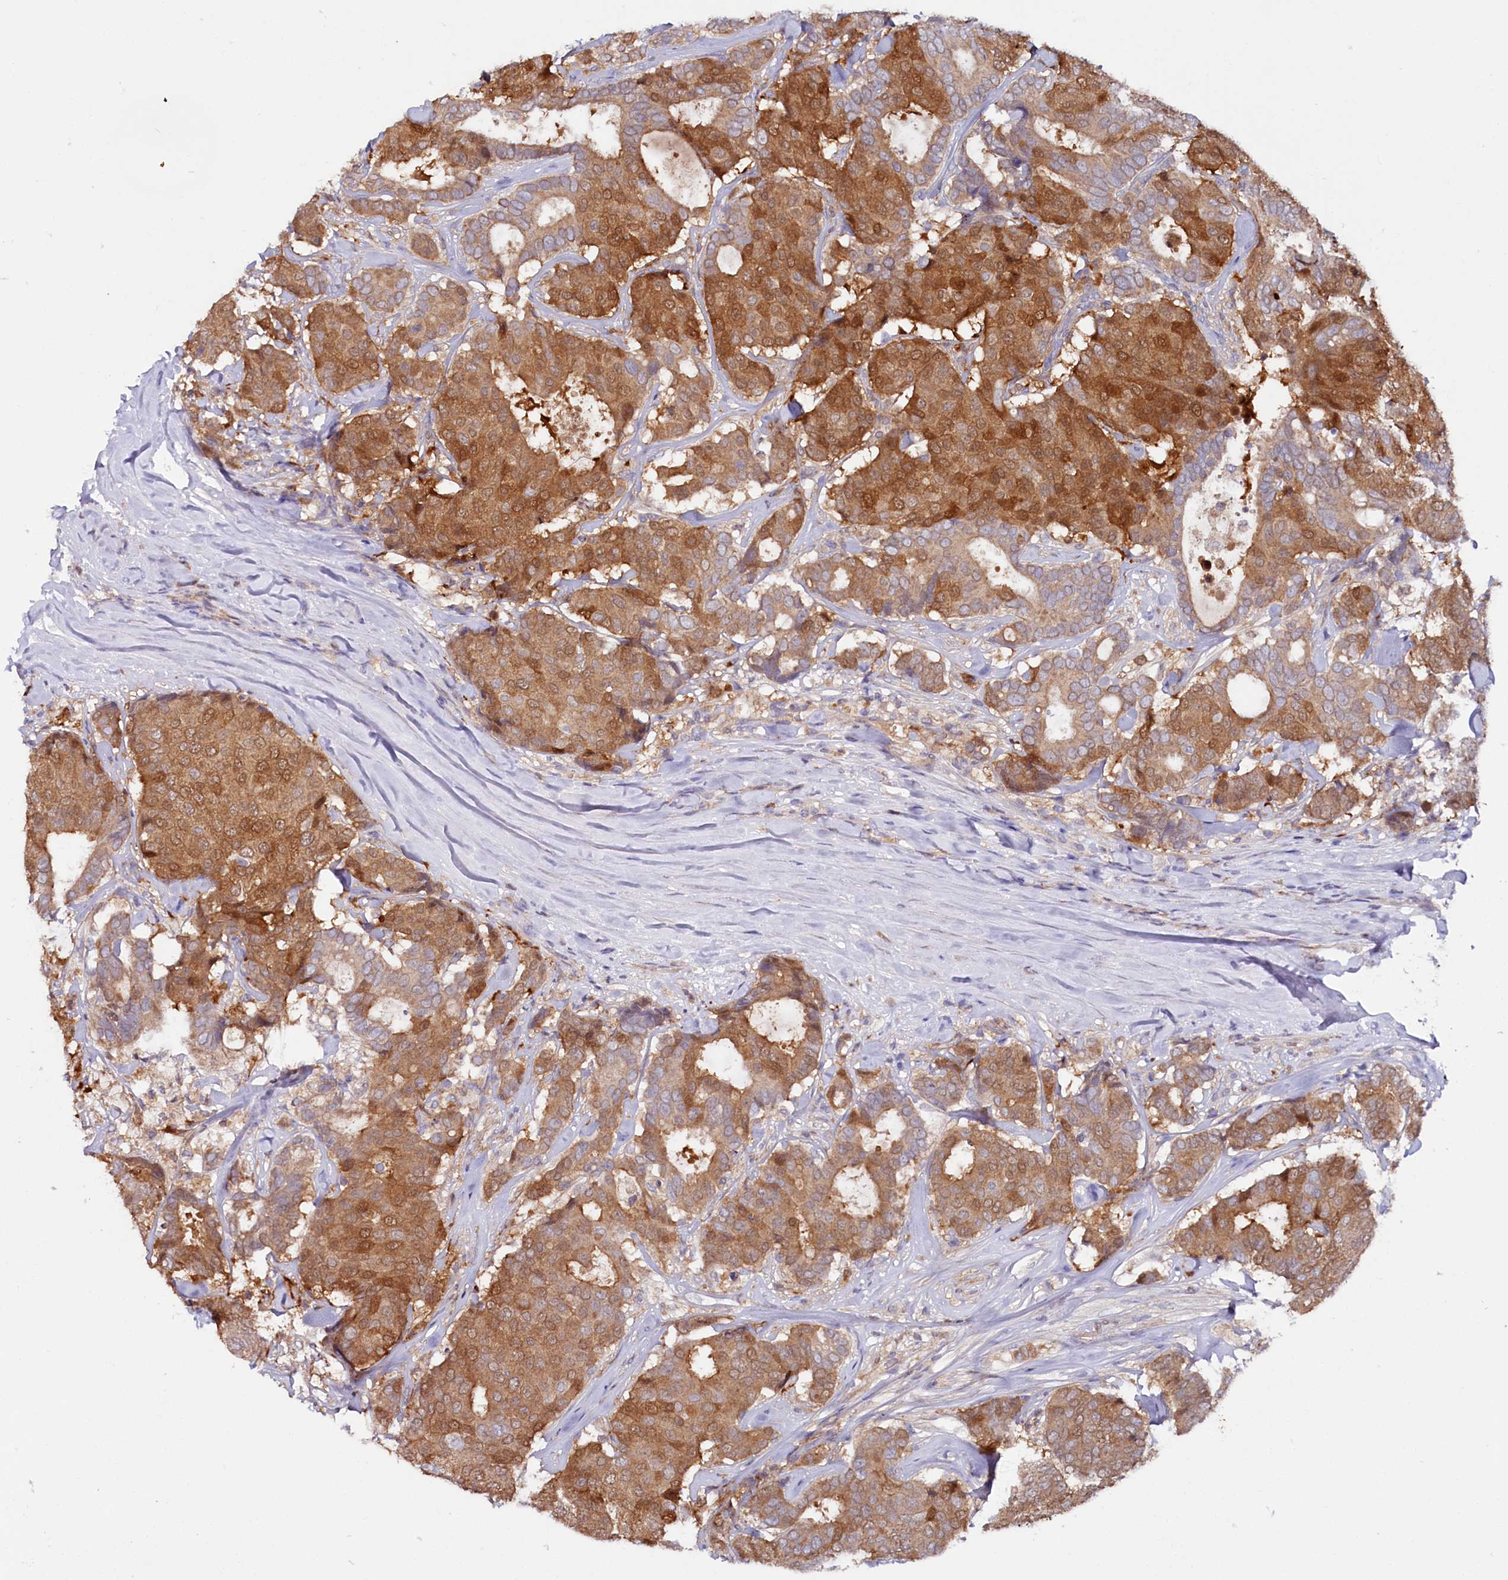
{"staining": {"intensity": "moderate", "quantity": ">75%", "location": "cytoplasmic/membranous,nuclear"}, "tissue": "breast cancer", "cell_type": "Tumor cells", "image_type": "cancer", "snomed": [{"axis": "morphology", "description": "Duct carcinoma"}, {"axis": "topography", "description": "Breast"}], "caption": "Protein staining demonstrates moderate cytoplasmic/membranous and nuclear expression in about >75% of tumor cells in invasive ductal carcinoma (breast). The staining is performed using DAB brown chromogen to label protein expression. The nuclei are counter-stained blue using hematoxylin.", "gene": "IL17RD", "patient": {"sex": "female", "age": 75}}